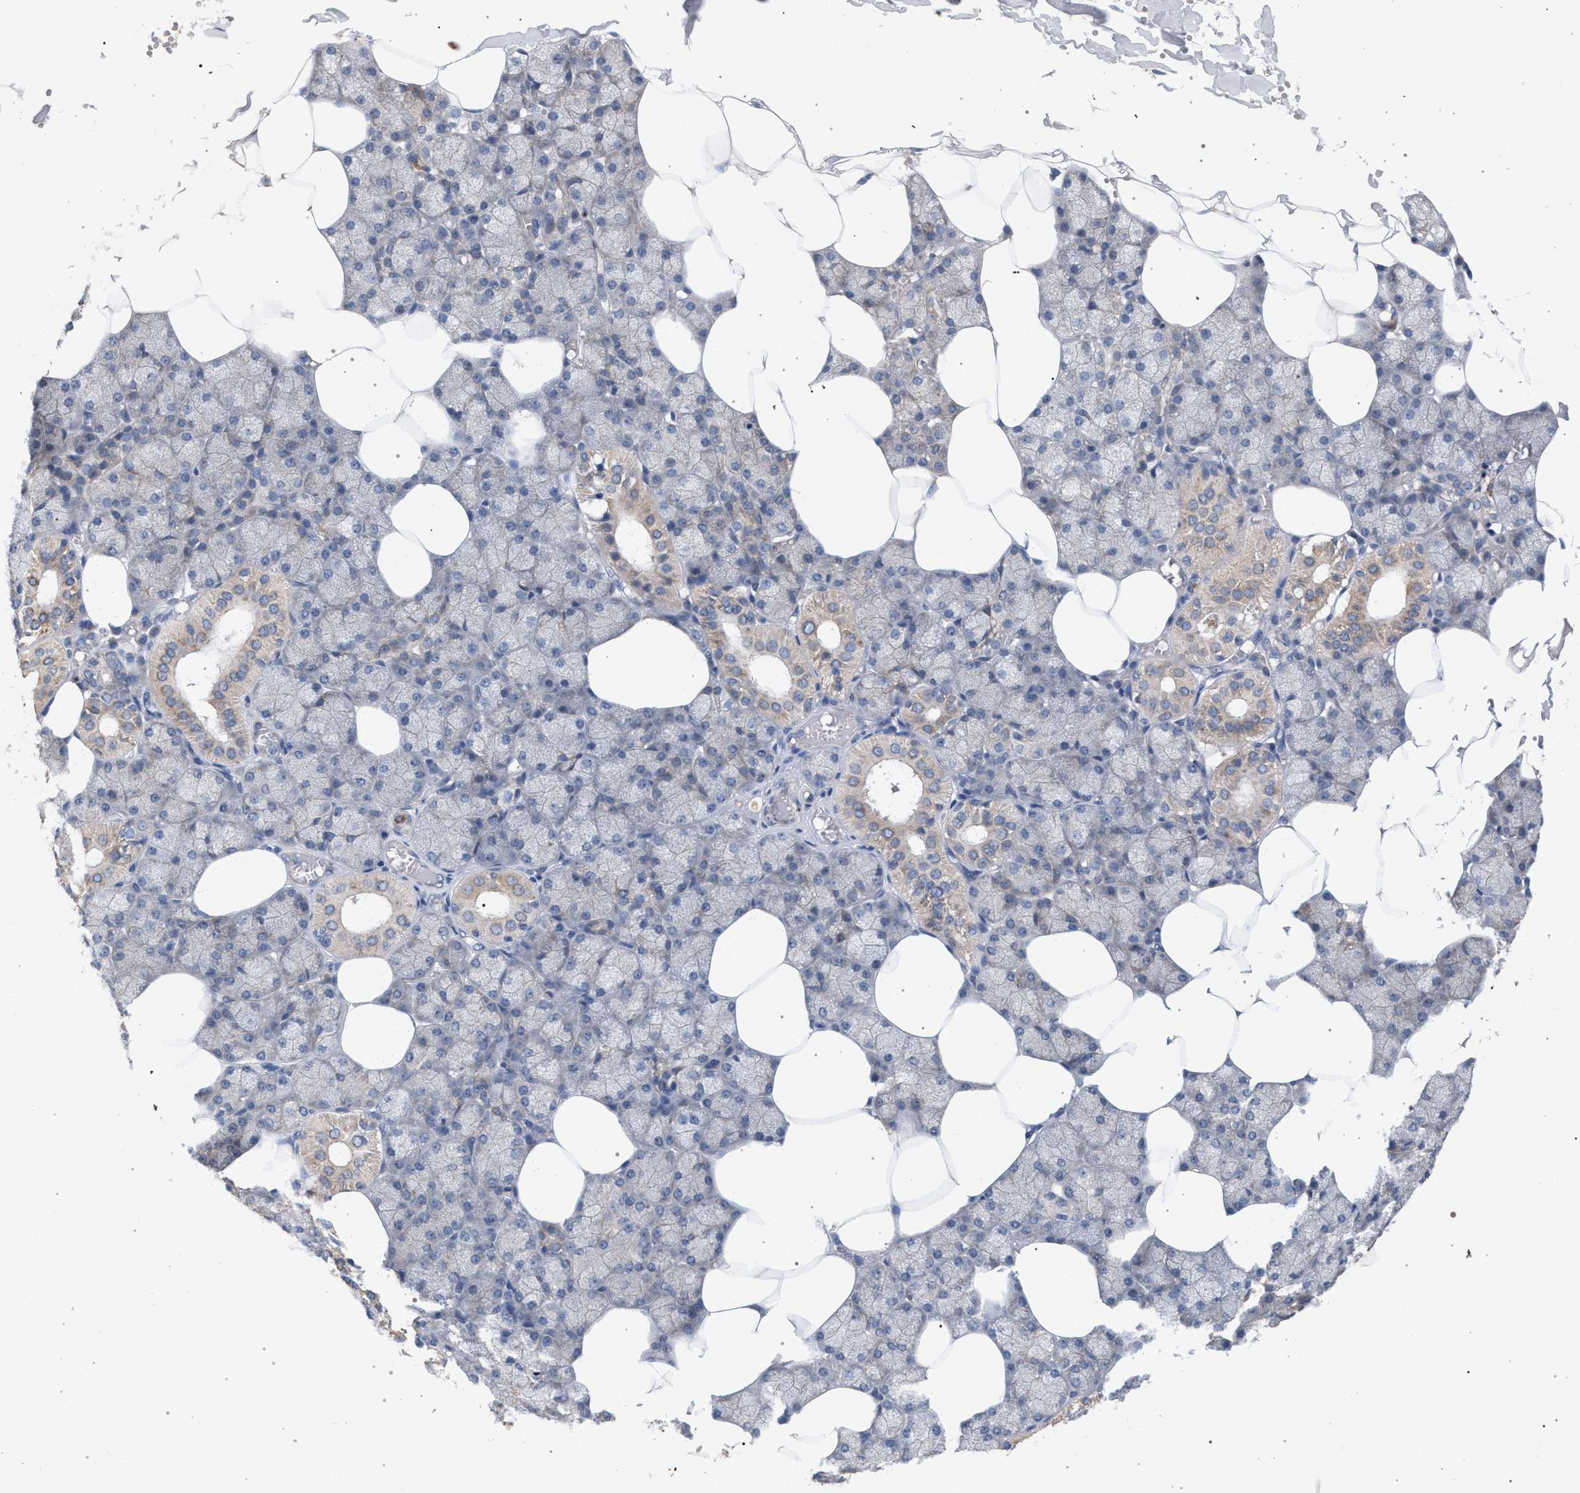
{"staining": {"intensity": "weak", "quantity": "25%-75%", "location": "cytoplasmic/membranous"}, "tissue": "salivary gland", "cell_type": "Glandular cells", "image_type": "normal", "snomed": [{"axis": "morphology", "description": "Normal tissue, NOS"}, {"axis": "topography", "description": "Salivary gland"}], "caption": "A micrograph of salivary gland stained for a protein reveals weak cytoplasmic/membranous brown staining in glandular cells. The staining was performed using DAB (3,3'-diaminobenzidine), with brown indicating positive protein expression. Nuclei are stained blue with hematoxylin.", "gene": "MAMDC2", "patient": {"sex": "male", "age": 62}}